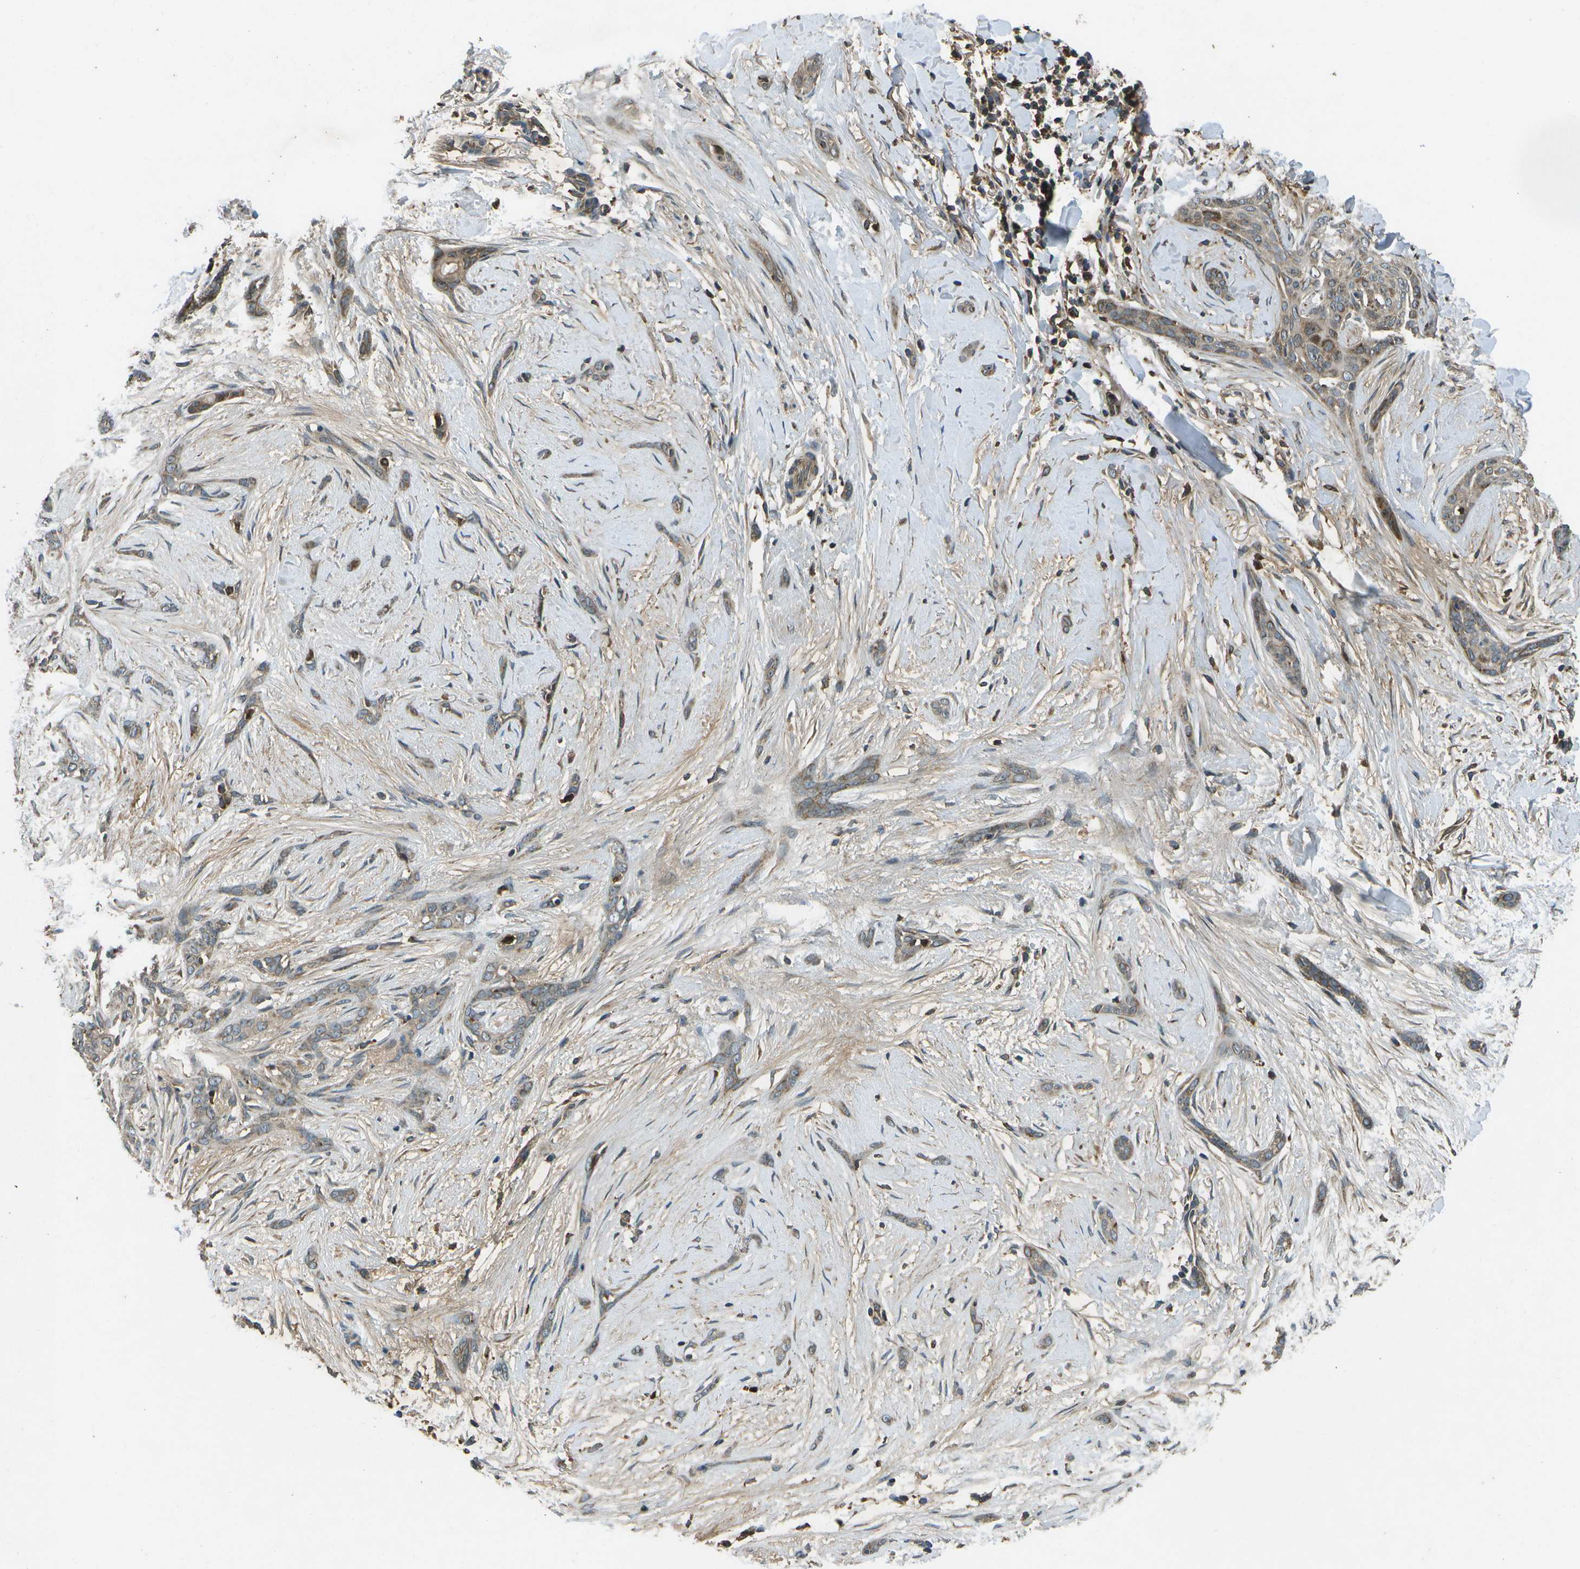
{"staining": {"intensity": "weak", "quantity": ">75%", "location": "cytoplasmic/membranous"}, "tissue": "skin cancer", "cell_type": "Tumor cells", "image_type": "cancer", "snomed": [{"axis": "morphology", "description": "Basal cell carcinoma"}, {"axis": "morphology", "description": "Adnexal tumor, benign"}, {"axis": "topography", "description": "Skin"}], "caption": "Approximately >75% of tumor cells in human skin benign adnexal tumor display weak cytoplasmic/membranous protein staining as visualized by brown immunohistochemical staining.", "gene": "HFE", "patient": {"sex": "female", "age": 42}}